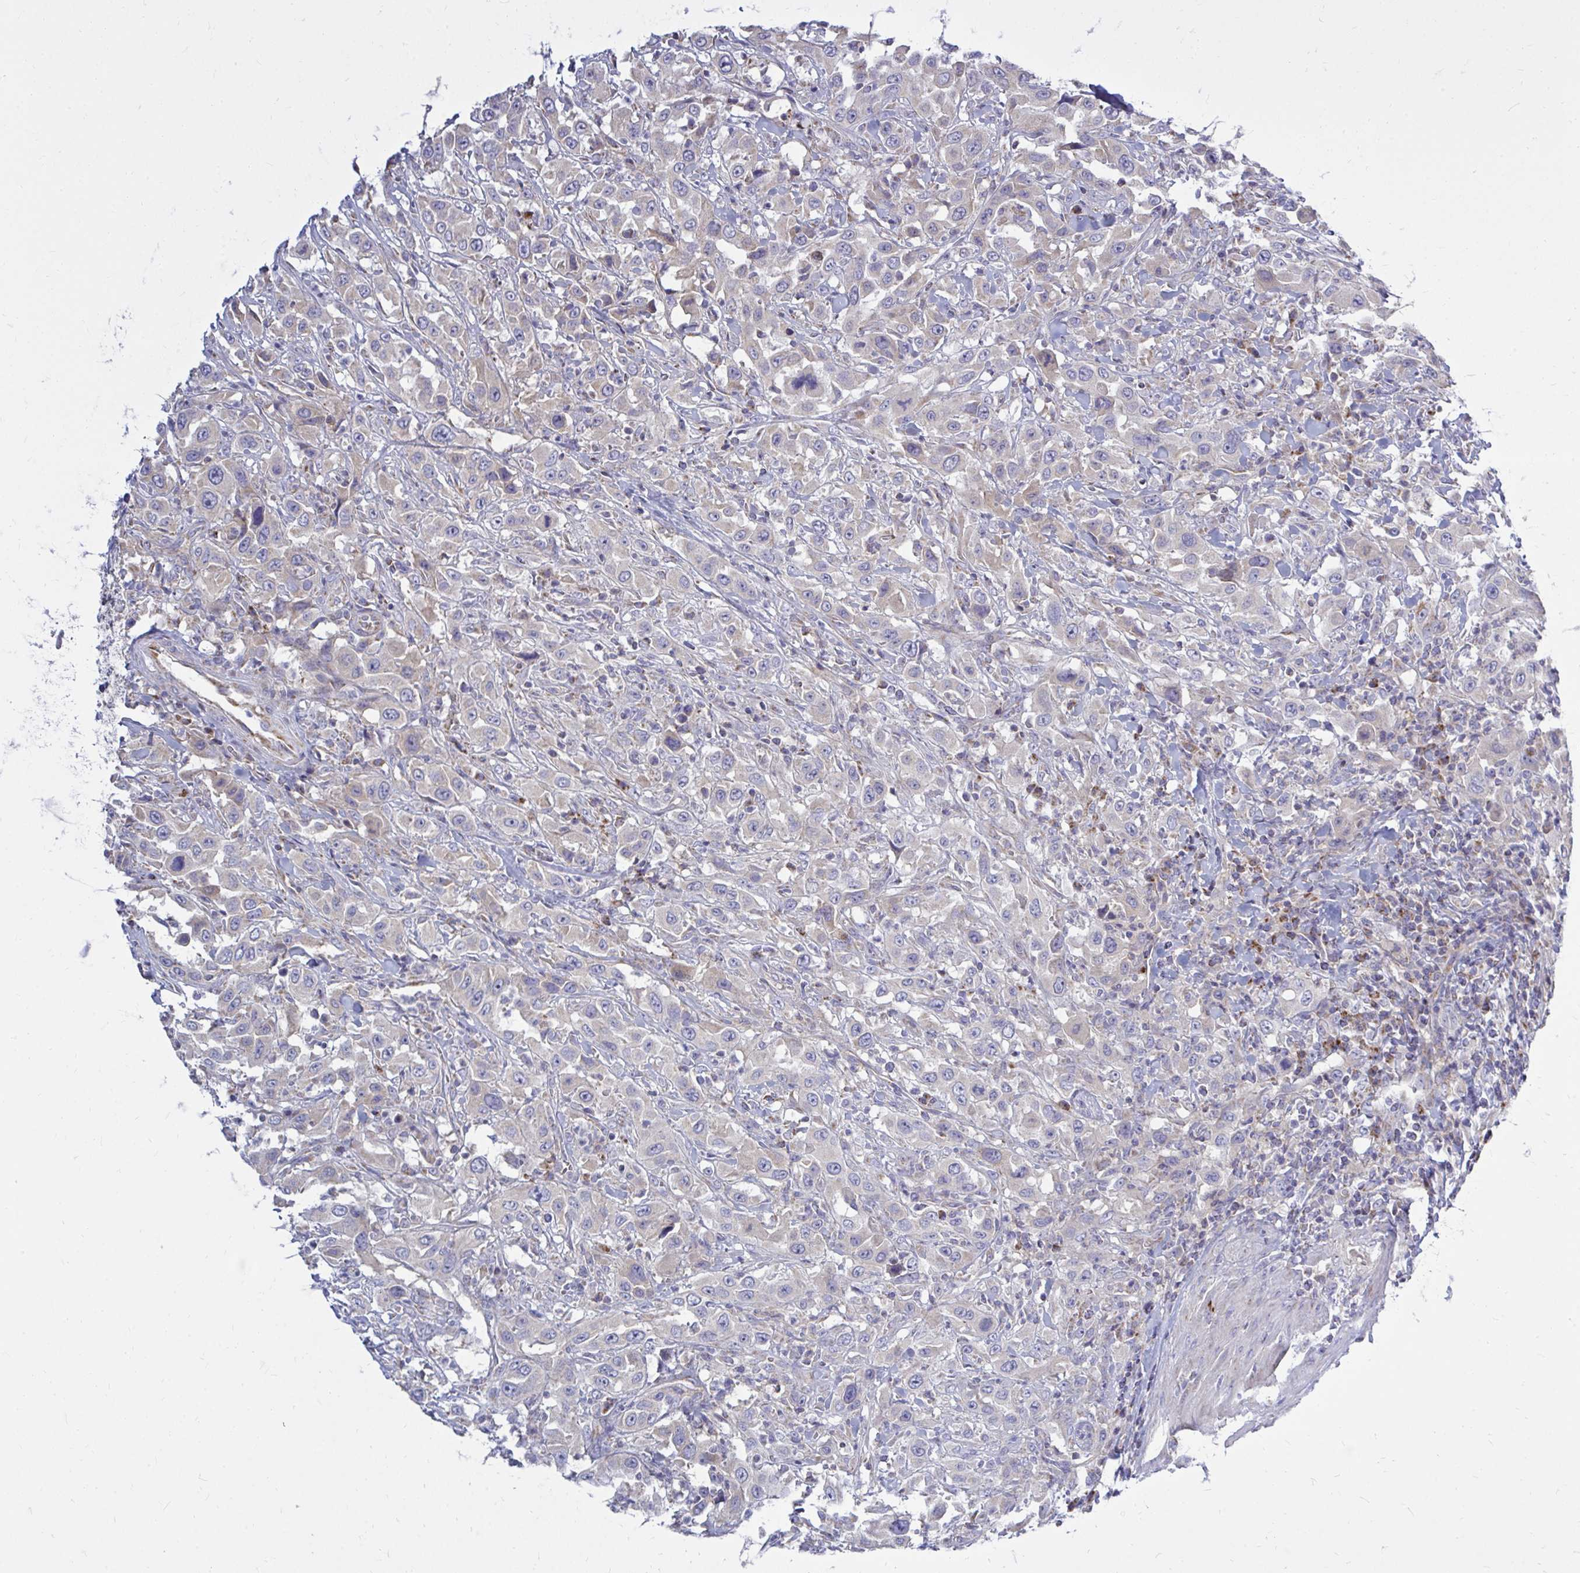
{"staining": {"intensity": "negative", "quantity": "none", "location": "none"}, "tissue": "urothelial cancer", "cell_type": "Tumor cells", "image_type": "cancer", "snomed": [{"axis": "morphology", "description": "Urothelial carcinoma, High grade"}, {"axis": "topography", "description": "Urinary bladder"}], "caption": "Protein analysis of high-grade urothelial carcinoma shows no significant staining in tumor cells. (Immunohistochemistry, brightfield microscopy, high magnification).", "gene": "OR10R2", "patient": {"sex": "male", "age": 61}}